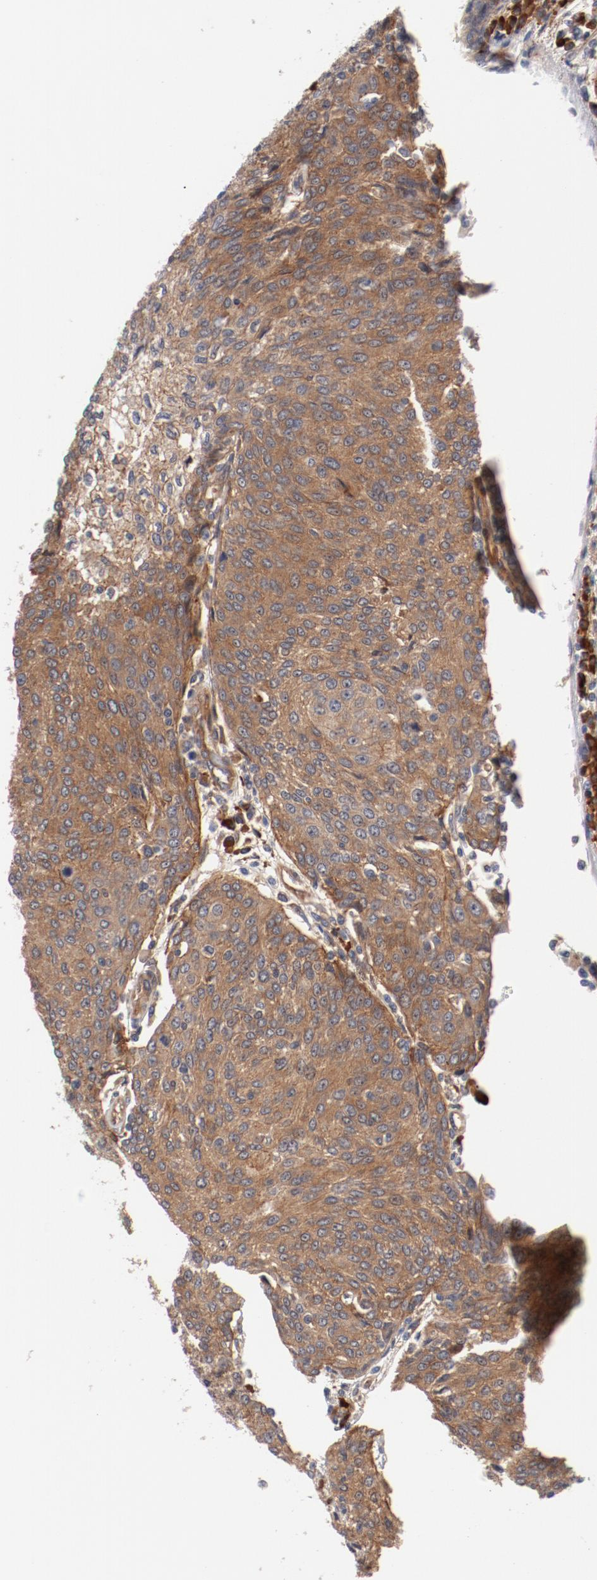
{"staining": {"intensity": "moderate", "quantity": ">75%", "location": "cytoplasmic/membranous"}, "tissue": "urothelial cancer", "cell_type": "Tumor cells", "image_type": "cancer", "snomed": [{"axis": "morphology", "description": "Urothelial carcinoma, High grade"}, {"axis": "topography", "description": "Urinary bladder"}], "caption": "This histopathology image demonstrates urothelial cancer stained with IHC to label a protein in brown. The cytoplasmic/membranous of tumor cells show moderate positivity for the protein. Nuclei are counter-stained blue.", "gene": "PITPNM2", "patient": {"sex": "female", "age": 85}}